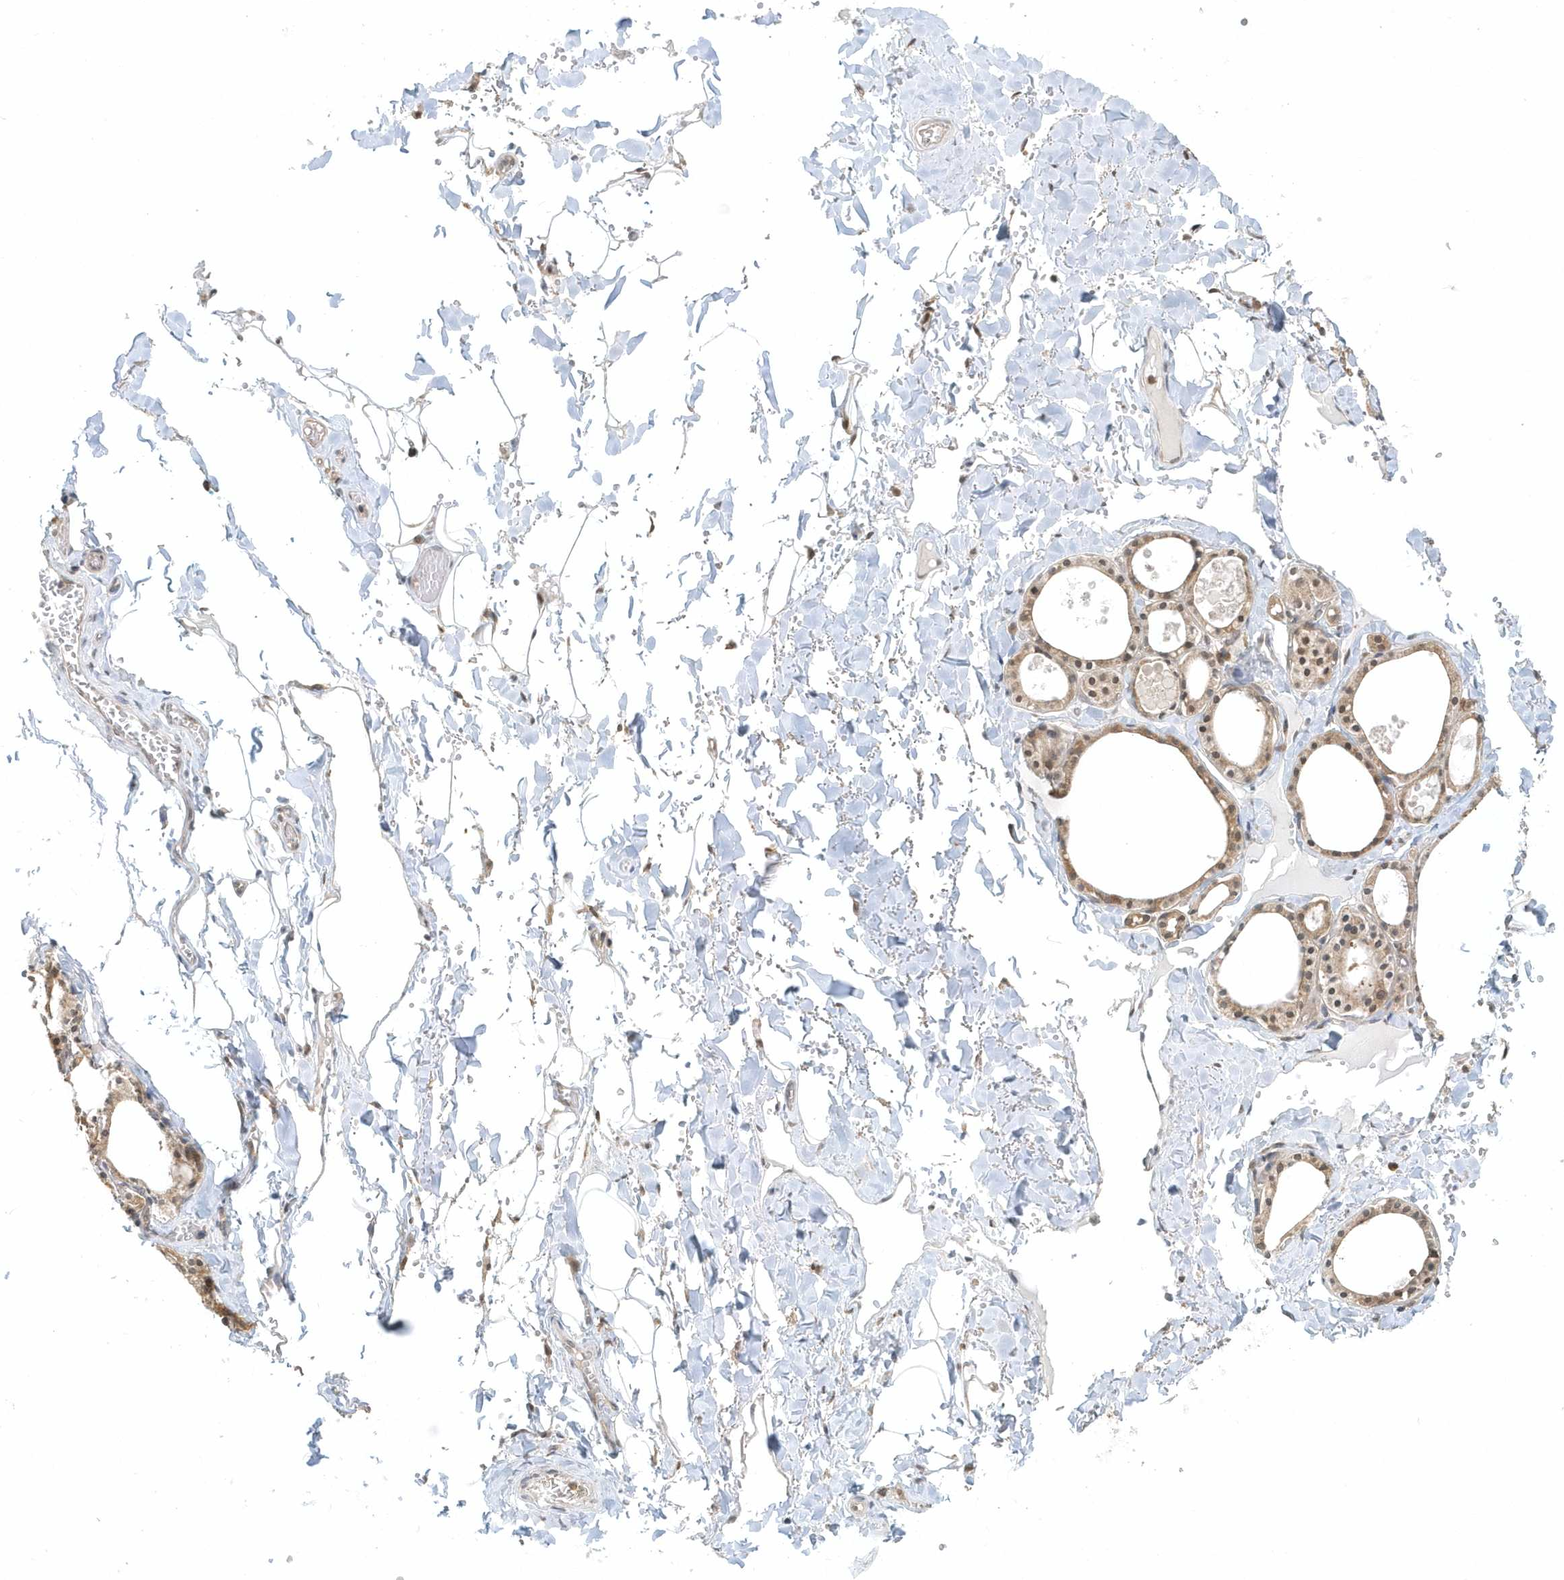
{"staining": {"intensity": "moderate", "quantity": ">75%", "location": "cytoplasmic/membranous,nuclear"}, "tissue": "thyroid gland", "cell_type": "Glandular cells", "image_type": "normal", "snomed": [{"axis": "morphology", "description": "Normal tissue, NOS"}, {"axis": "topography", "description": "Thyroid gland"}], "caption": "Protein staining of benign thyroid gland reveals moderate cytoplasmic/membranous,nuclear staining in about >75% of glandular cells.", "gene": "PSMD6", "patient": {"sex": "male", "age": 56}}